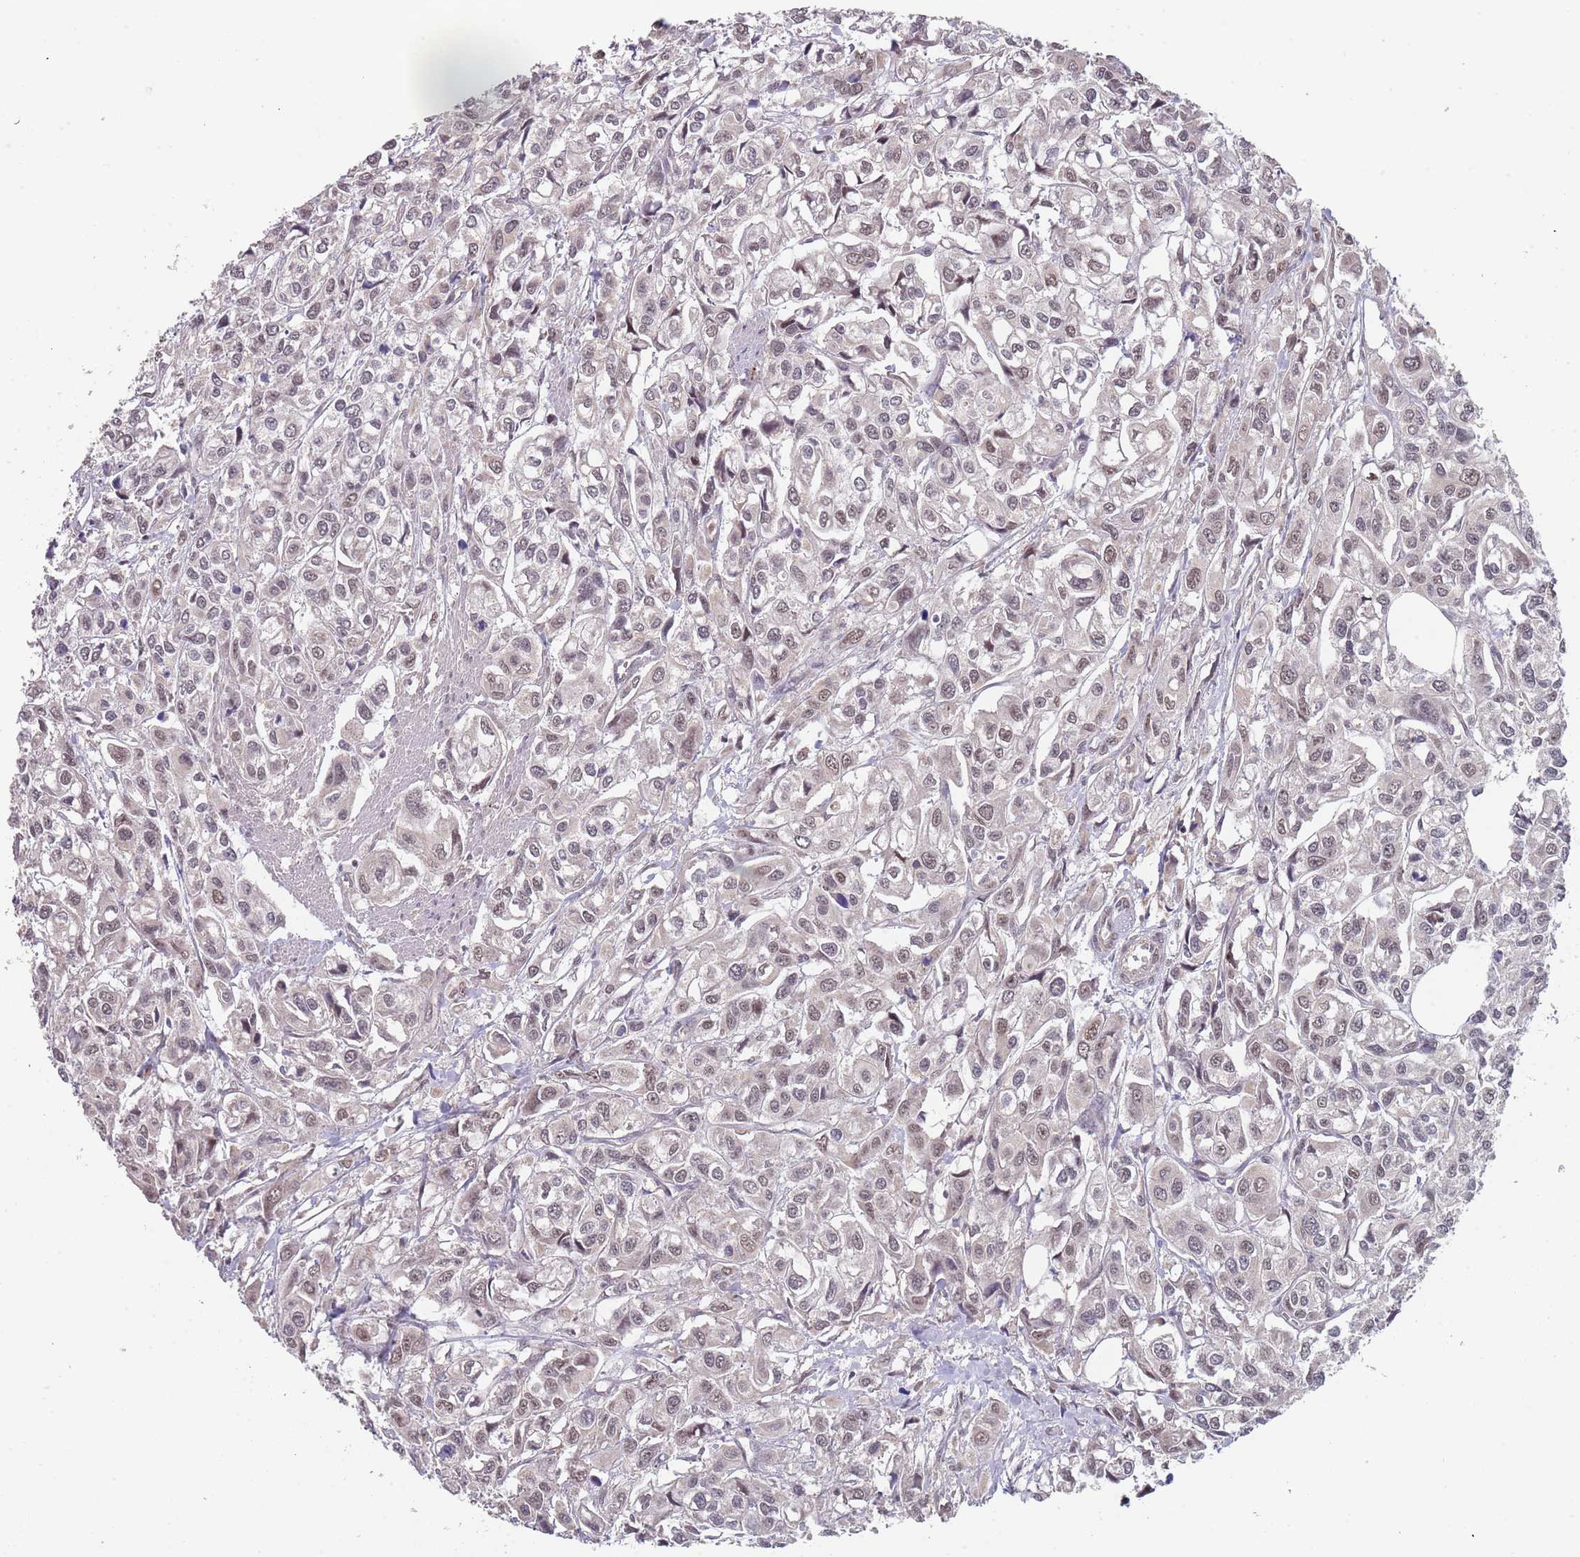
{"staining": {"intensity": "weak", "quantity": "25%-75%", "location": "nuclear"}, "tissue": "urothelial cancer", "cell_type": "Tumor cells", "image_type": "cancer", "snomed": [{"axis": "morphology", "description": "Urothelial carcinoma, High grade"}, {"axis": "topography", "description": "Urinary bladder"}], "caption": "Urothelial cancer stained with a brown dye reveals weak nuclear positive expression in approximately 25%-75% of tumor cells.", "gene": "TMEM64", "patient": {"sex": "male", "age": 67}}